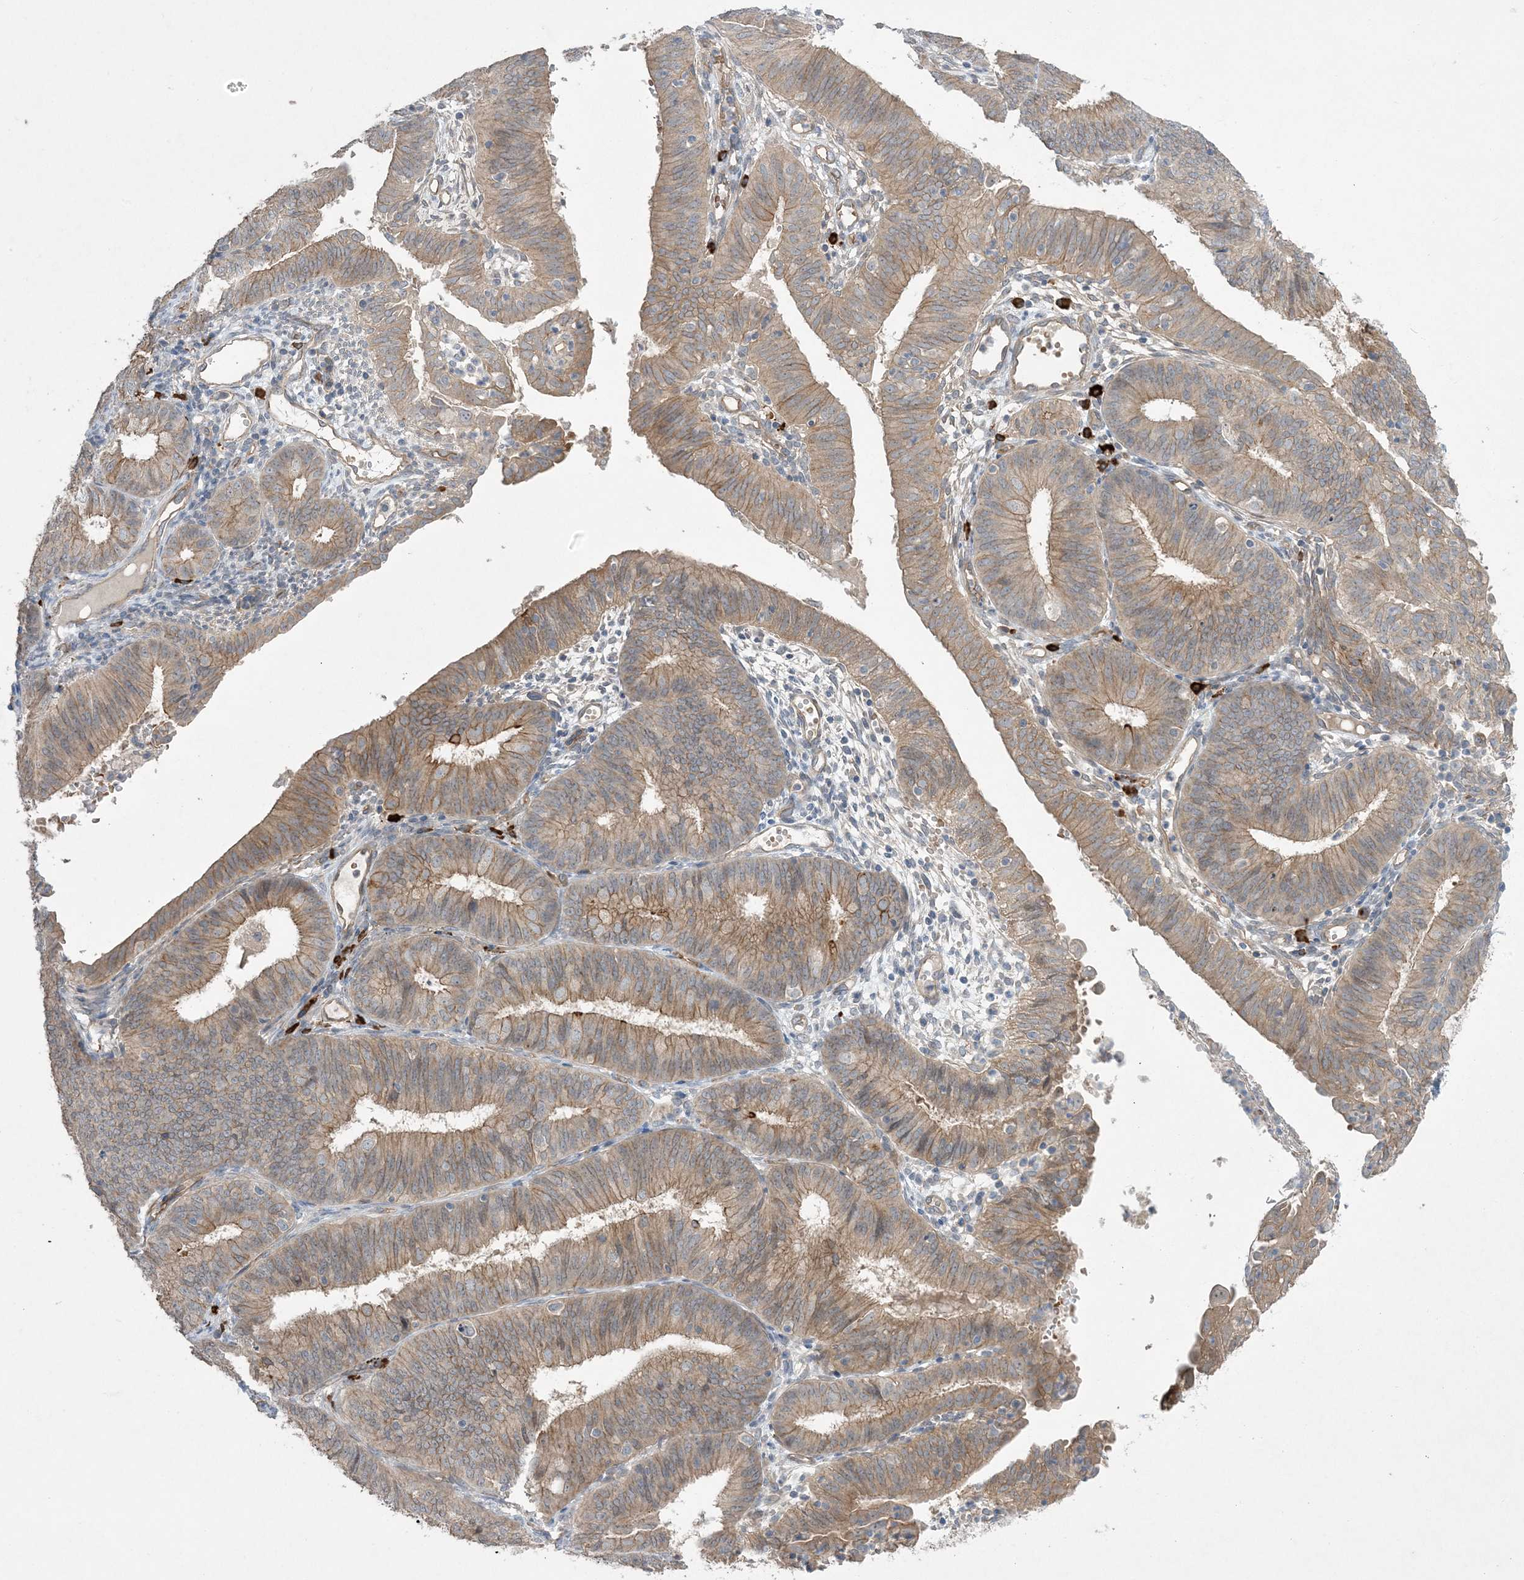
{"staining": {"intensity": "moderate", "quantity": ">75%", "location": "cytoplasmic/membranous"}, "tissue": "endometrial cancer", "cell_type": "Tumor cells", "image_type": "cancer", "snomed": [{"axis": "morphology", "description": "Adenocarcinoma, NOS"}, {"axis": "topography", "description": "Endometrium"}], "caption": "Human endometrial cancer stained with a protein marker reveals moderate staining in tumor cells.", "gene": "AOC1", "patient": {"sex": "female", "age": 51}}